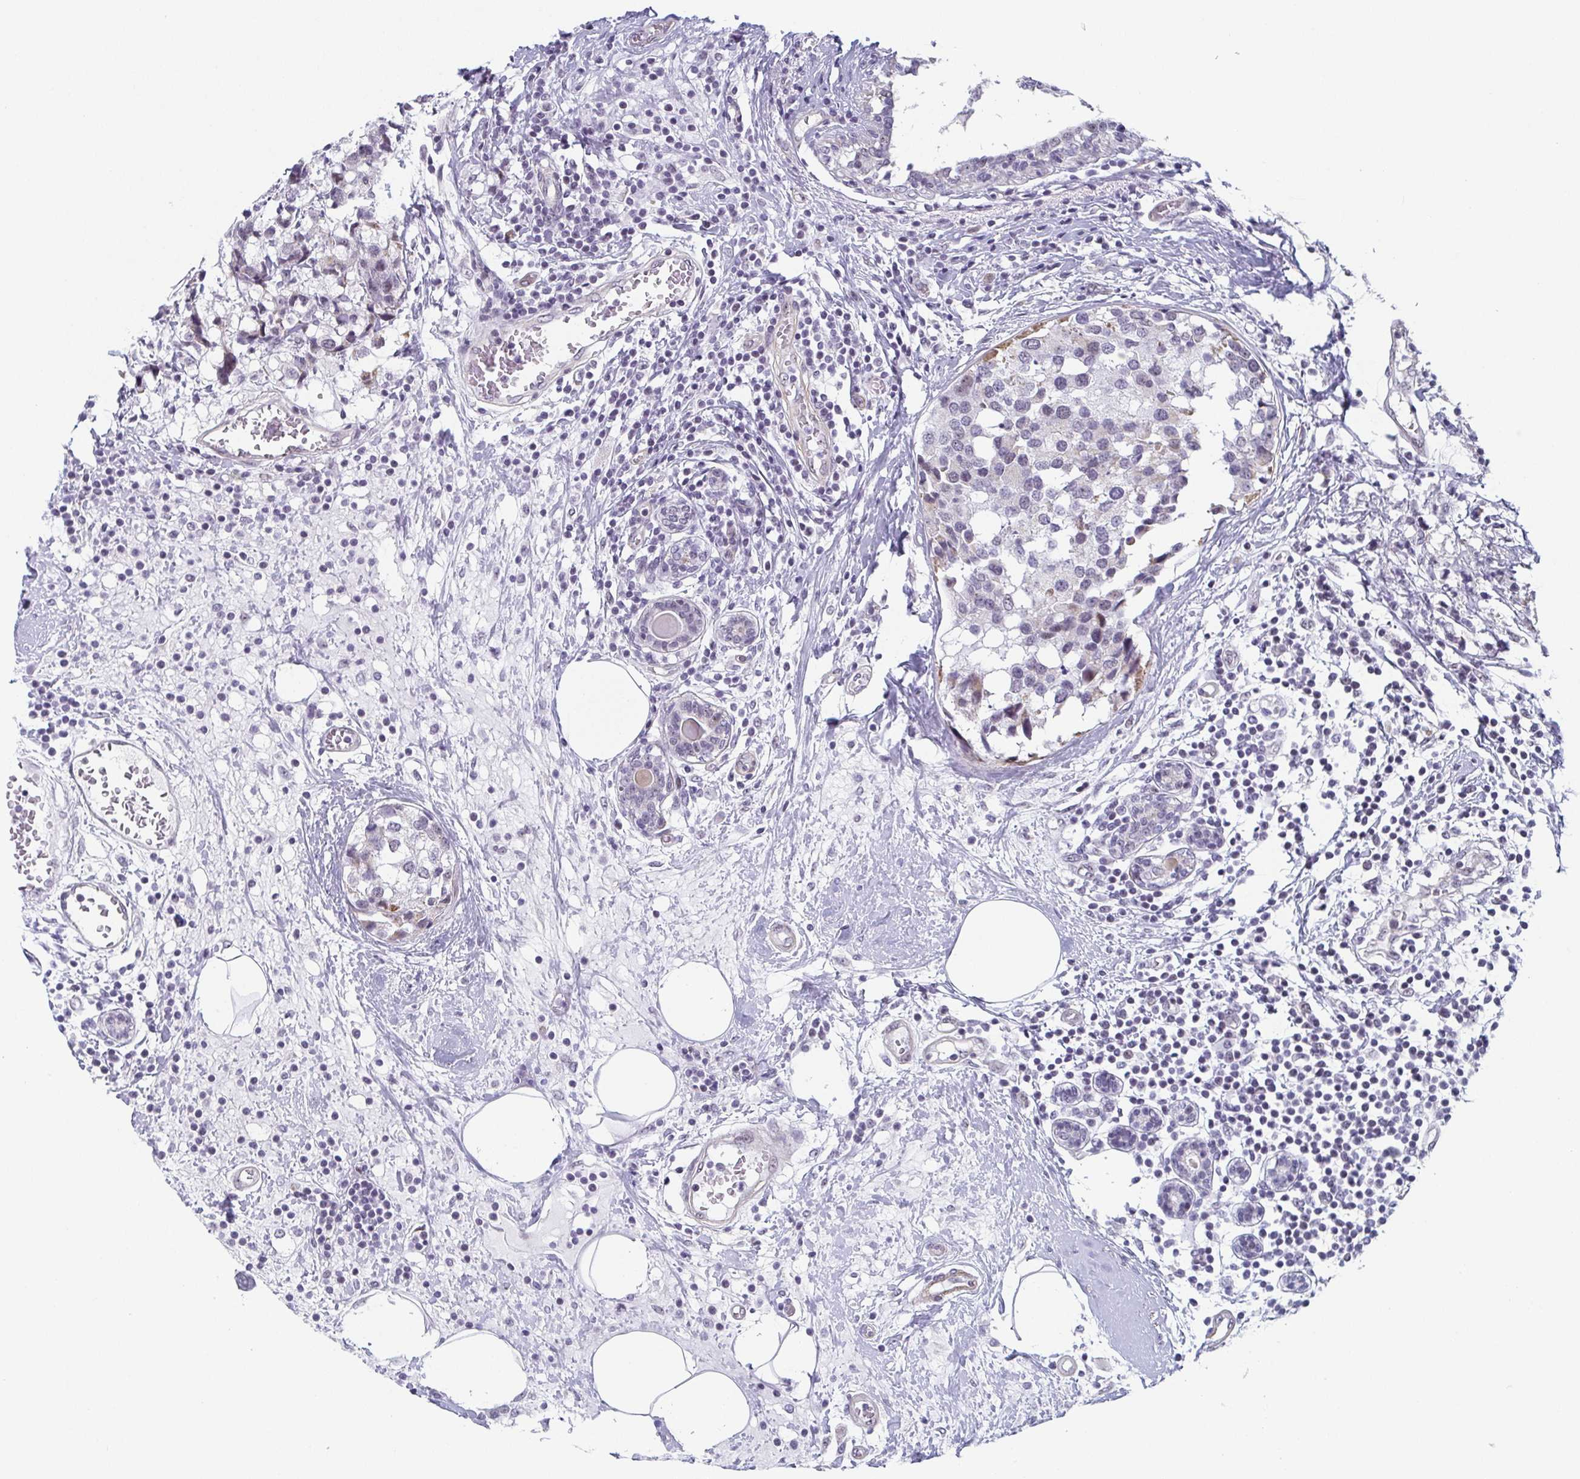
{"staining": {"intensity": "negative", "quantity": "none", "location": "none"}, "tissue": "breast cancer", "cell_type": "Tumor cells", "image_type": "cancer", "snomed": [{"axis": "morphology", "description": "Lobular carcinoma"}, {"axis": "topography", "description": "Breast"}], "caption": "IHC of breast cancer (lobular carcinoma) displays no expression in tumor cells.", "gene": "EXOSC7", "patient": {"sex": "female", "age": 59}}